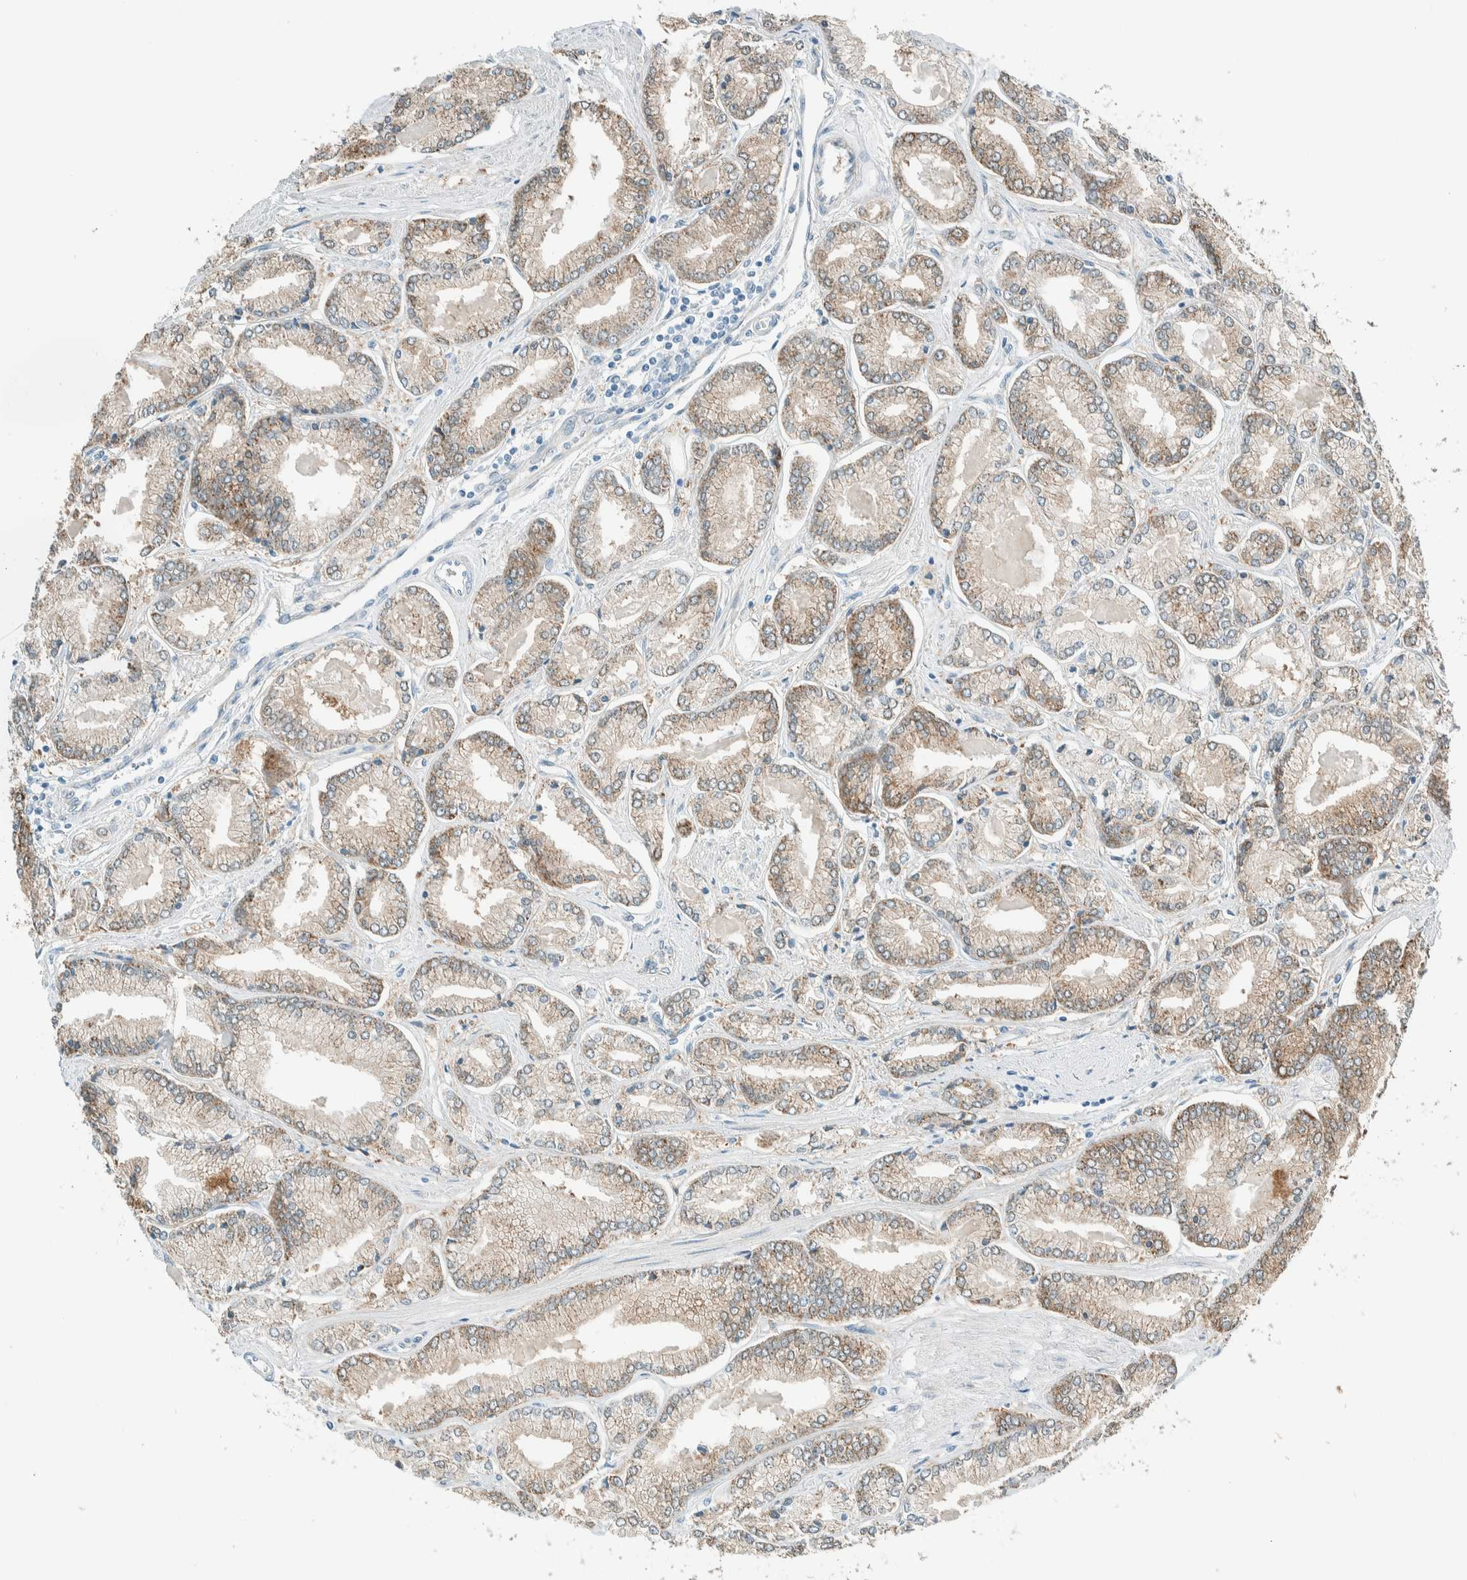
{"staining": {"intensity": "weak", "quantity": ">75%", "location": "cytoplasmic/membranous"}, "tissue": "prostate cancer", "cell_type": "Tumor cells", "image_type": "cancer", "snomed": [{"axis": "morphology", "description": "Adenocarcinoma, Low grade"}, {"axis": "topography", "description": "Prostate"}], "caption": "This photomicrograph displays IHC staining of prostate cancer, with low weak cytoplasmic/membranous positivity in approximately >75% of tumor cells.", "gene": "ALDH7A1", "patient": {"sex": "male", "age": 52}}